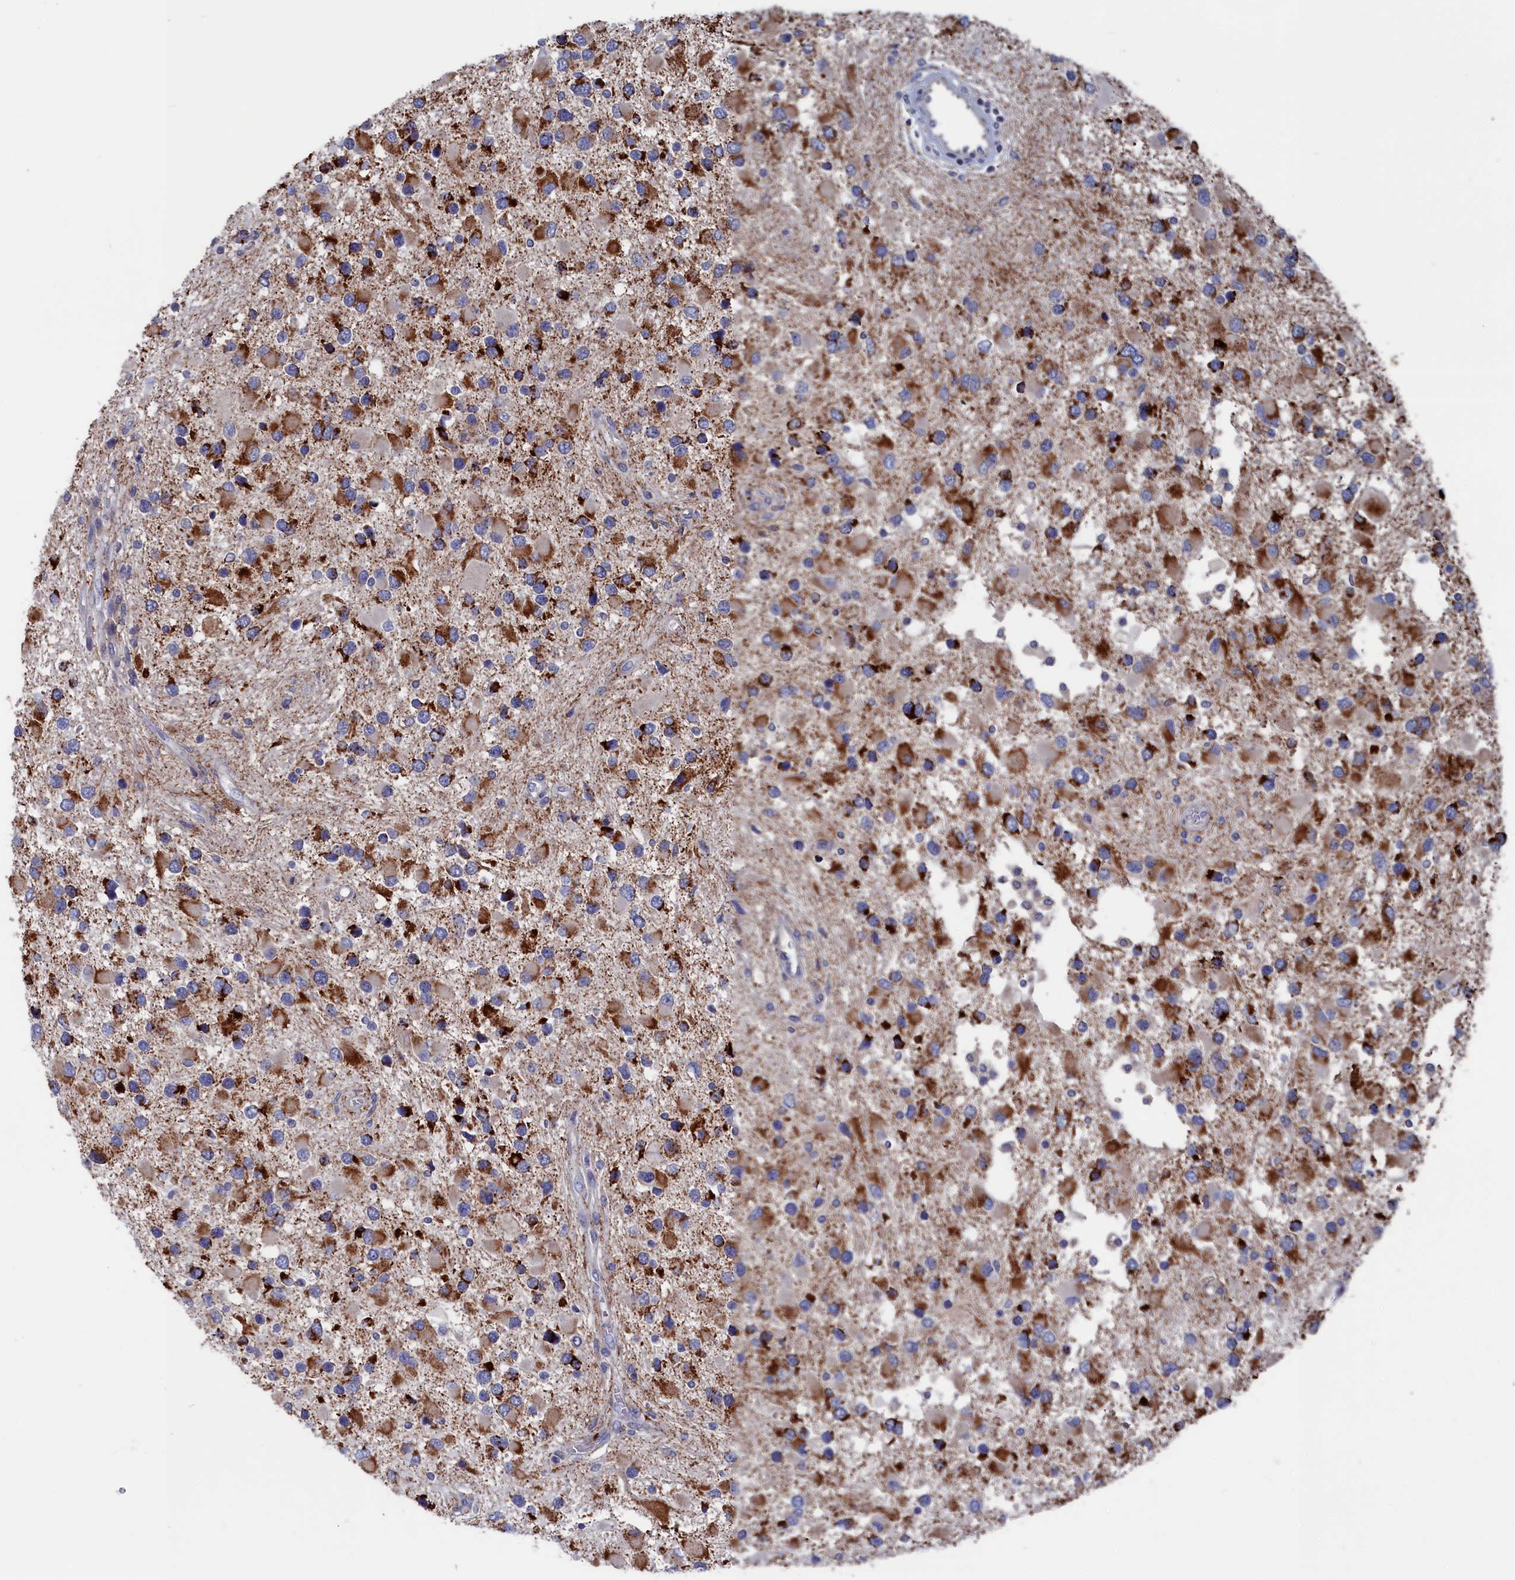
{"staining": {"intensity": "moderate", "quantity": "<25%", "location": "cytoplasmic/membranous"}, "tissue": "glioma", "cell_type": "Tumor cells", "image_type": "cancer", "snomed": [{"axis": "morphology", "description": "Glioma, malignant, High grade"}, {"axis": "topography", "description": "Brain"}], "caption": "Protein expression analysis of human malignant glioma (high-grade) reveals moderate cytoplasmic/membranous staining in approximately <25% of tumor cells.", "gene": "CEND1", "patient": {"sex": "male", "age": 53}}